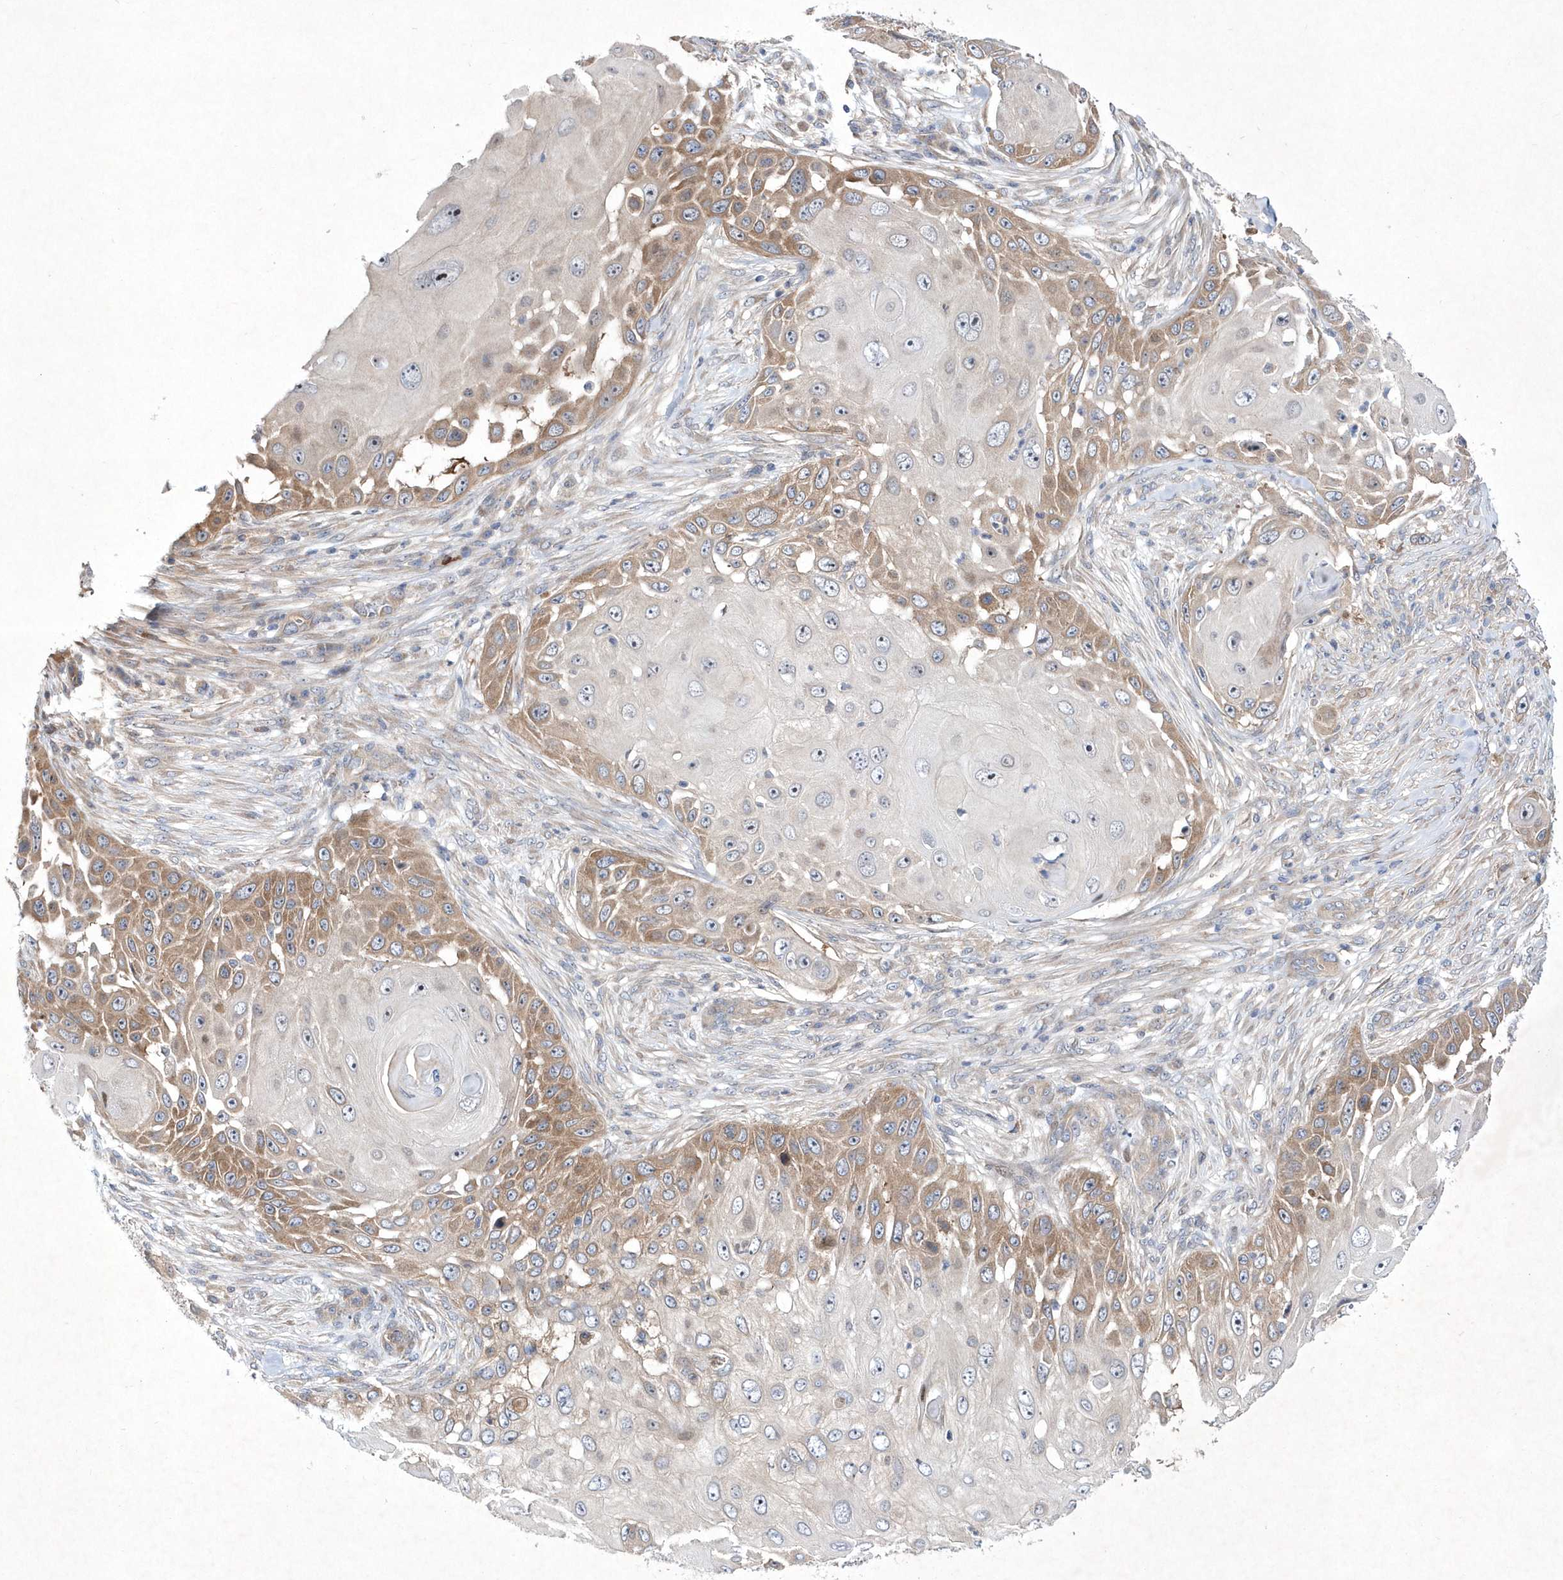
{"staining": {"intensity": "moderate", "quantity": "25%-75%", "location": "cytoplasmic/membranous"}, "tissue": "skin cancer", "cell_type": "Tumor cells", "image_type": "cancer", "snomed": [{"axis": "morphology", "description": "Squamous cell carcinoma, NOS"}, {"axis": "topography", "description": "Skin"}], "caption": "Tumor cells demonstrate medium levels of moderate cytoplasmic/membranous staining in about 25%-75% of cells in skin squamous cell carcinoma.", "gene": "DSPP", "patient": {"sex": "female", "age": 44}}